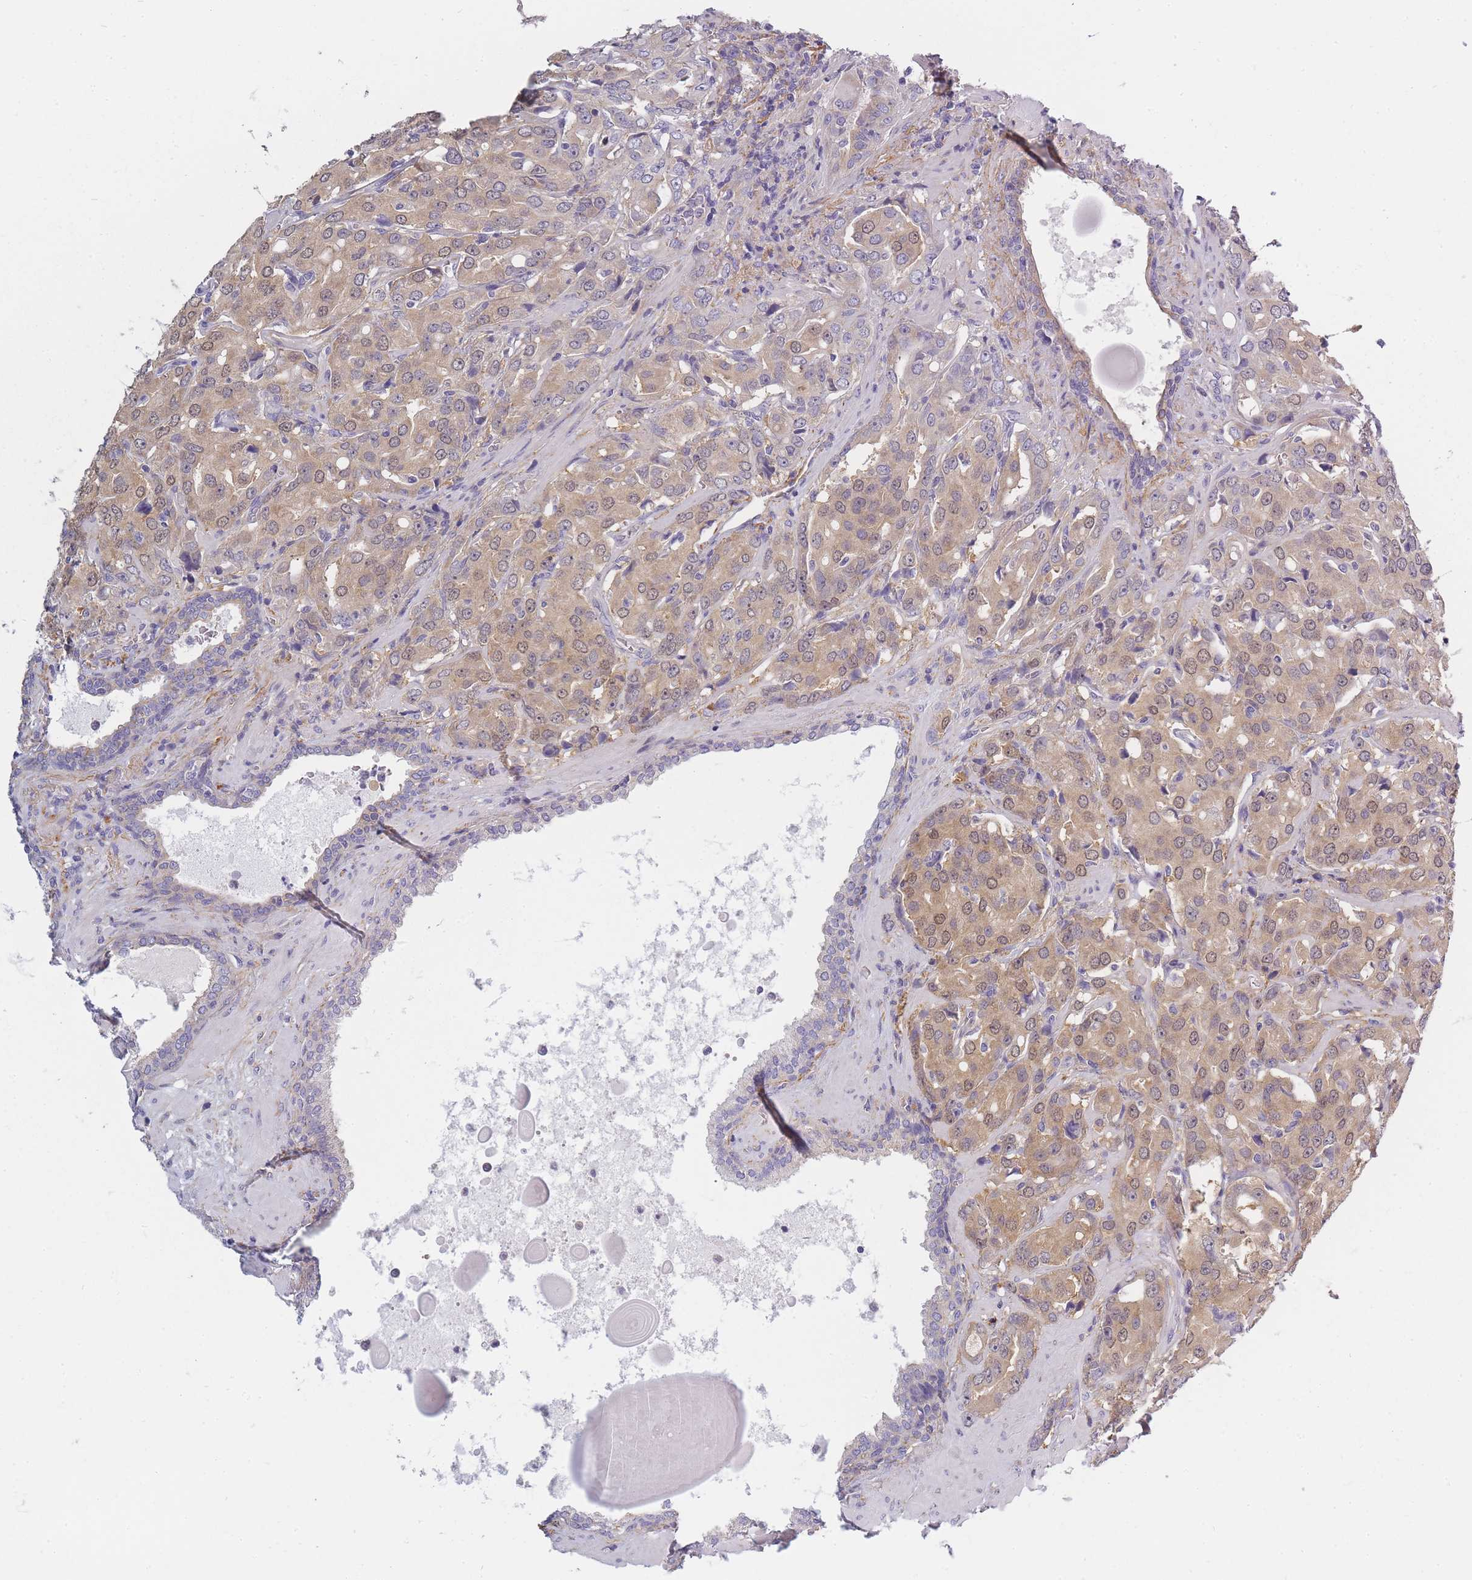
{"staining": {"intensity": "weak", "quantity": ">75%", "location": "cytoplasmic/membranous"}, "tissue": "prostate cancer", "cell_type": "Tumor cells", "image_type": "cancer", "snomed": [{"axis": "morphology", "description": "Adenocarcinoma, High grade"}, {"axis": "topography", "description": "Prostate"}], "caption": "Protein expression analysis of prostate cancer (high-grade adenocarcinoma) reveals weak cytoplasmic/membranous positivity in about >75% of tumor cells.", "gene": "AP3M2", "patient": {"sex": "male", "age": 68}}